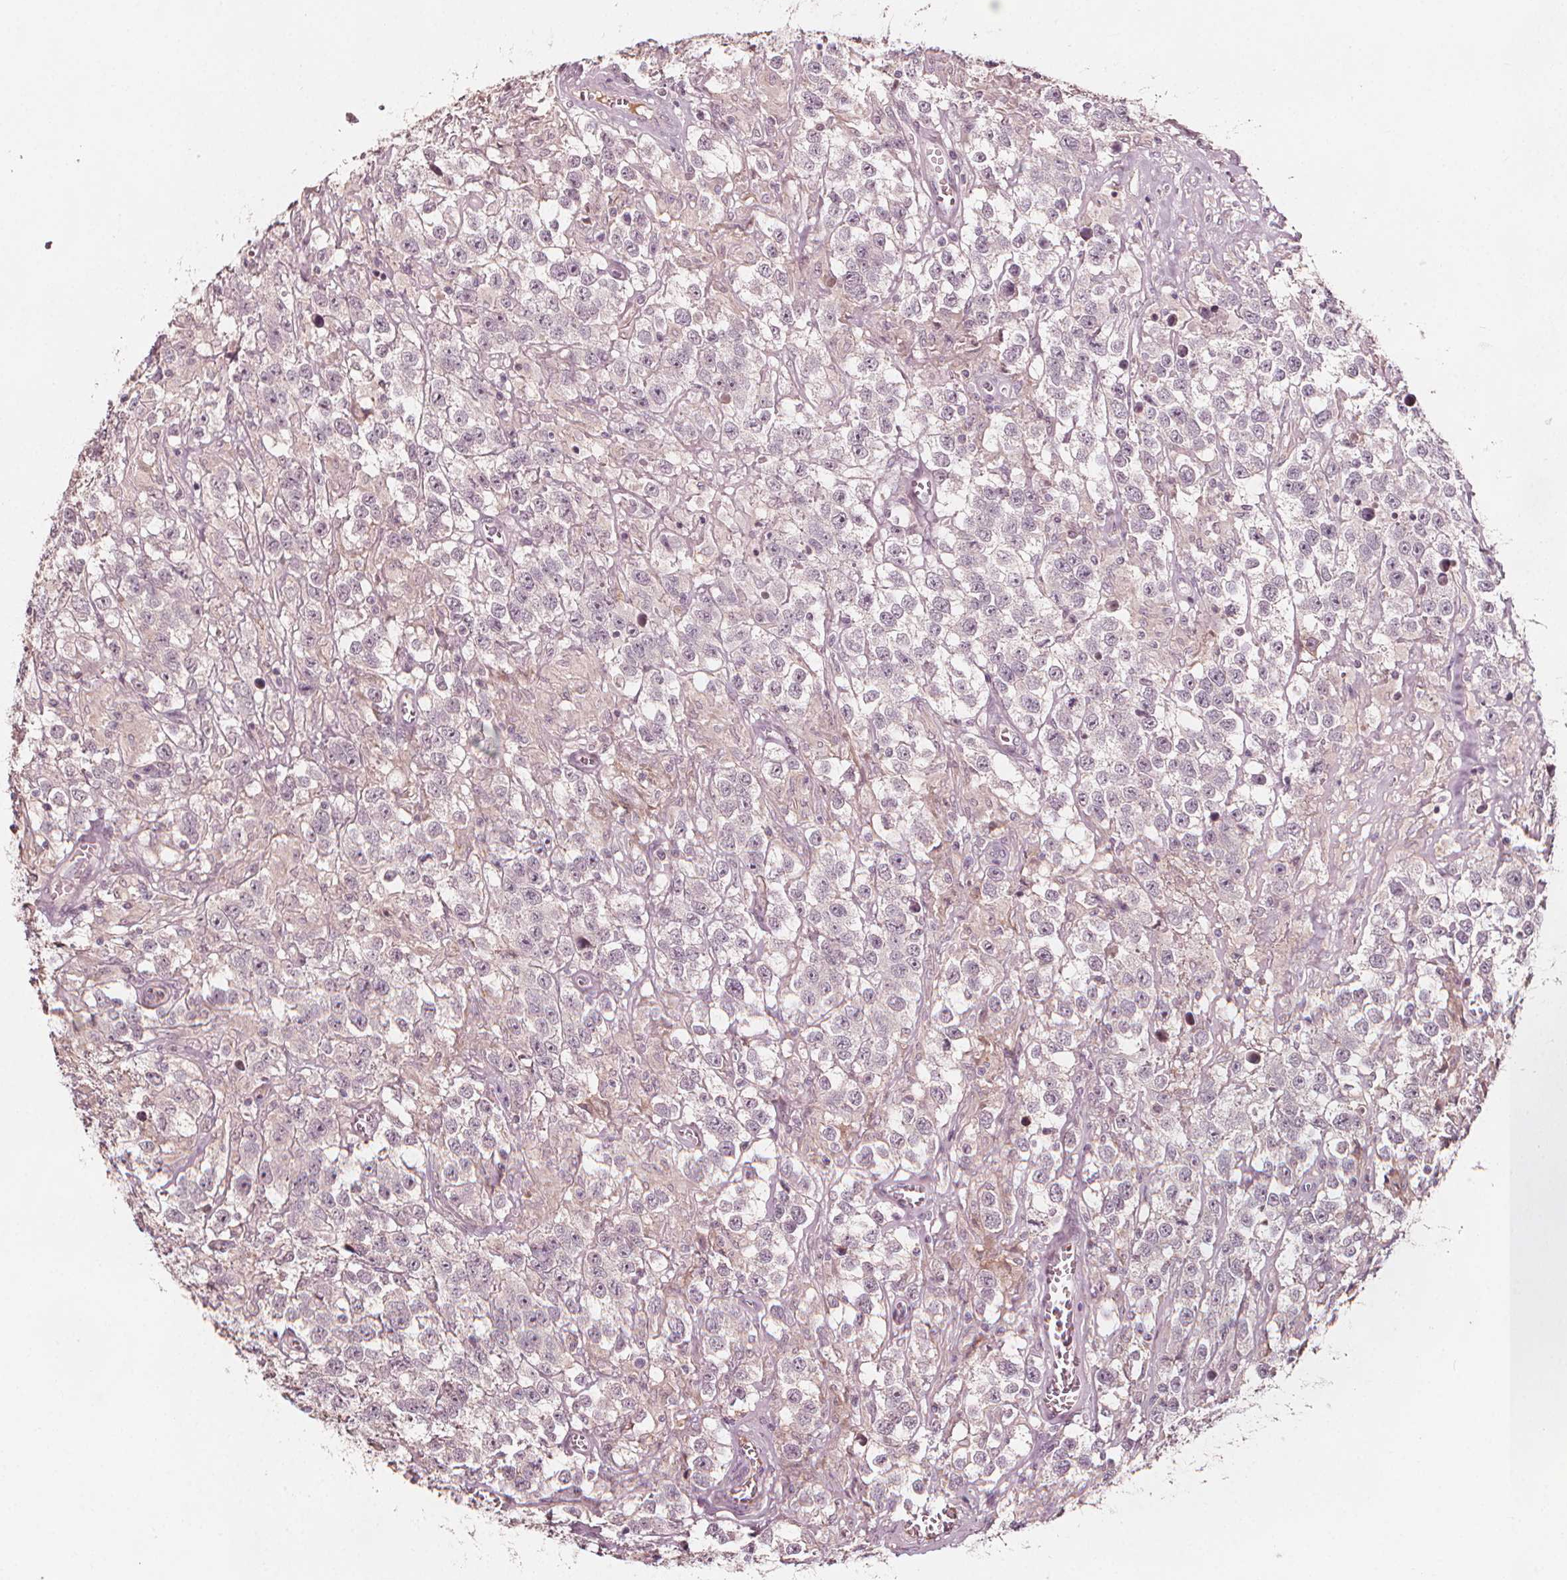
{"staining": {"intensity": "negative", "quantity": "none", "location": "none"}, "tissue": "testis cancer", "cell_type": "Tumor cells", "image_type": "cancer", "snomed": [{"axis": "morphology", "description": "Seminoma, NOS"}, {"axis": "topography", "description": "Testis"}], "caption": "IHC micrograph of neoplastic tissue: seminoma (testis) stained with DAB demonstrates no significant protein positivity in tumor cells. (Stains: DAB IHC with hematoxylin counter stain, Microscopy: brightfield microscopy at high magnification).", "gene": "NPC1L1", "patient": {"sex": "male", "age": 43}}